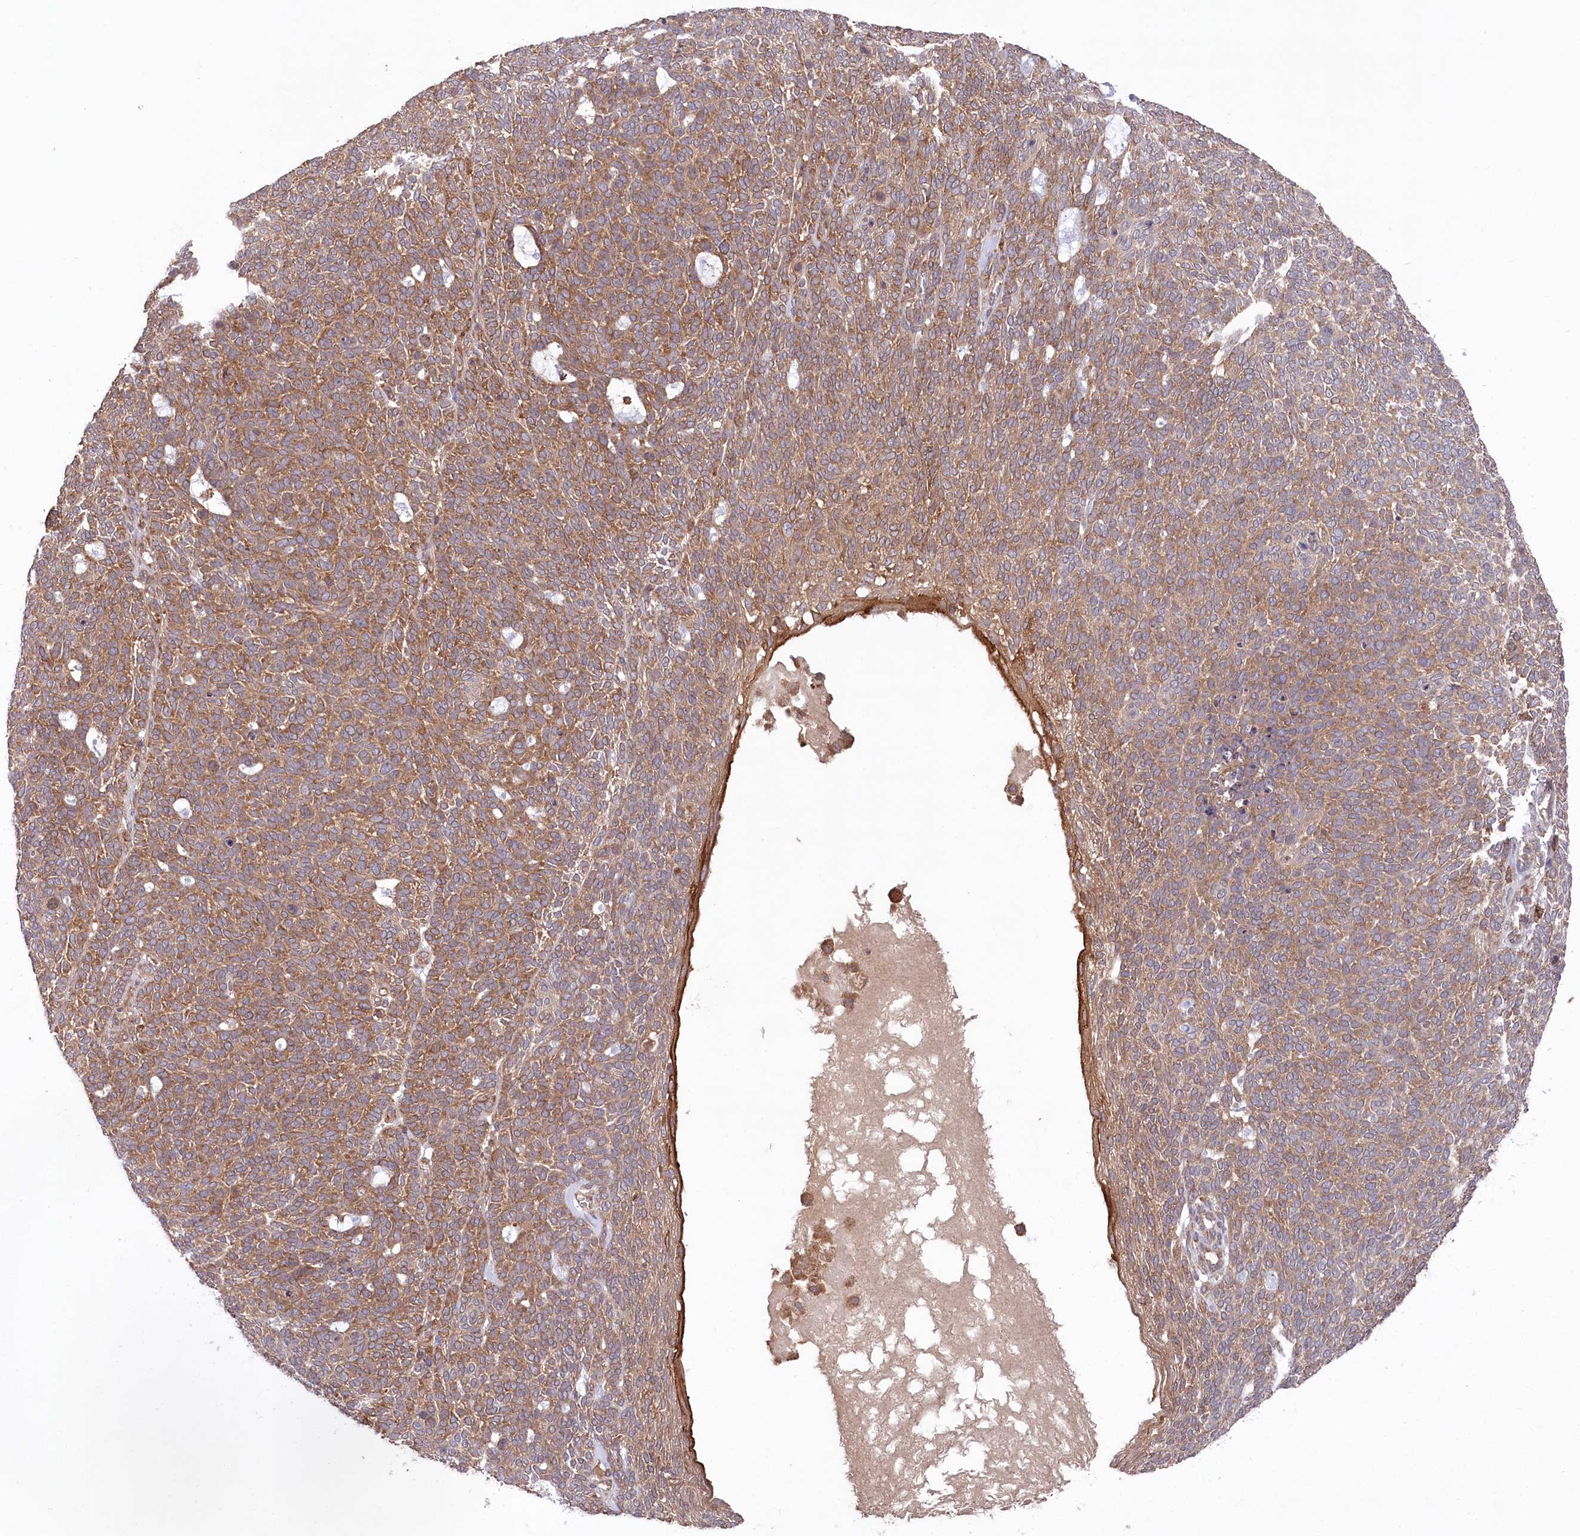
{"staining": {"intensity": "moderate", "quantity": ">75%", "location": "cytoplasmic/membranous"}, "tissue": "skin cancer", "cell_type": "Tumor cells", "image_type": "cancer", "snomed": [{"axis": "morphology", "description": "Squamous cell carcinoma, NOS"}, {"axis": "topography", "description": "Skin"}], "caption": "A high-resolution micrograph shows IHC staining of skin cancer, which demonstrates moderate cytoplasmic/membranous staining in approximately >75% of tumor cells. (Stains: DAB (3,3'-diaminobenzidine) in brown, nuclei in blue, Microscopy: brightfield microscopy at high magnification).", "gene": "PPP1R21", "patient": {"sex": "female", "age": 90}}